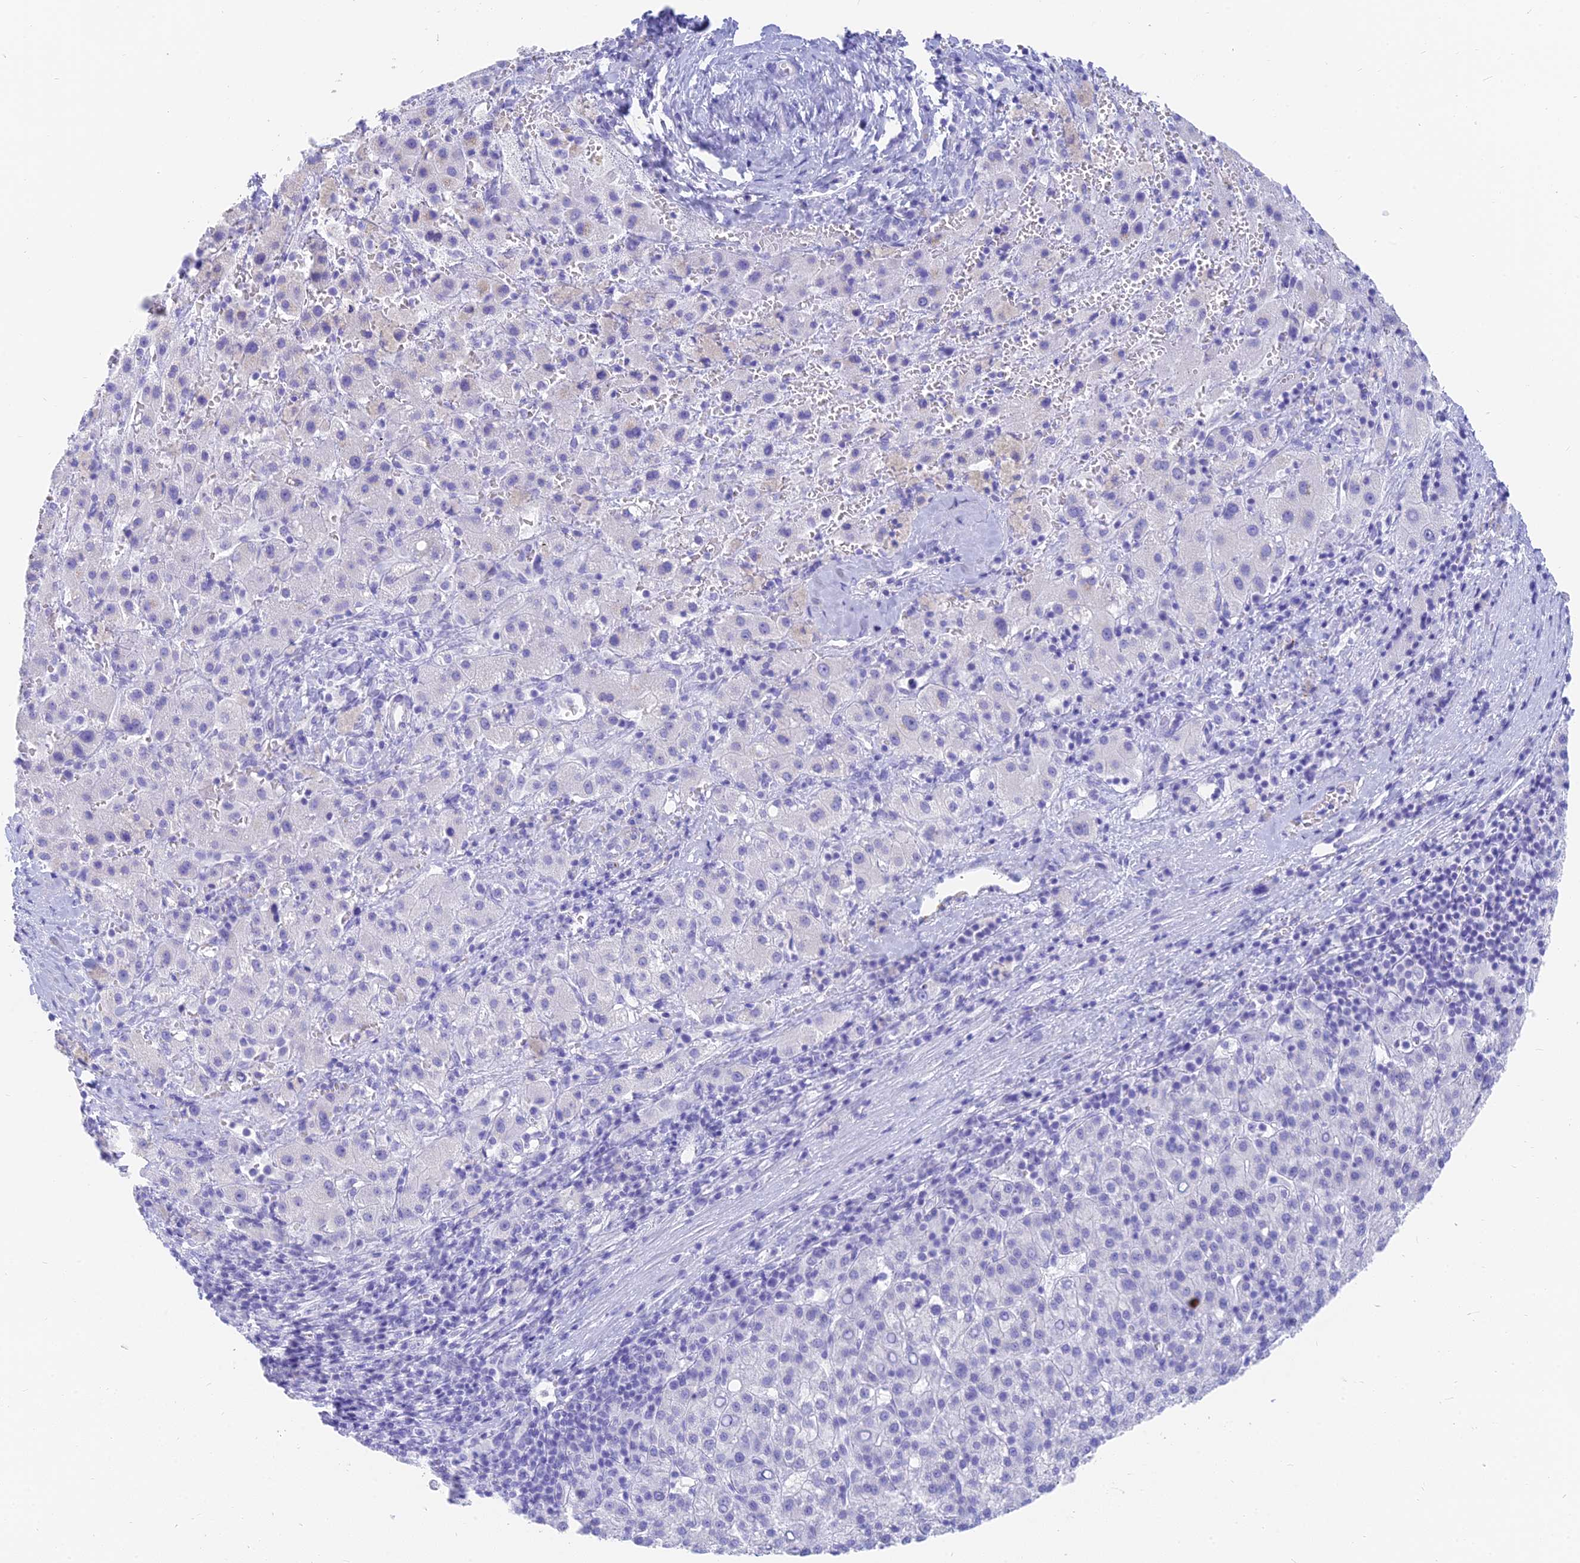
{"staining": {"intensity": "negative", "quantity": "none", "location": "none"}, "tissue": "liver cancer", "cell_type": "Tumor cells", "image_type": "cancer", "snomed": [{"axis": "morphology", "description": "Carcinoma, Hepatocellular, NOS"}, {"axis": "topography", "description": "Liver"}], "caption": "The image shows no significant positivity in tumor cells of liver cancer (hepatocellular carcinoma). Brightfield microscopy of IHC stained with DAB (3,3'-diaminobenzidine) (brown) and hematoxylin (blue), captured at high magnification.", "gene": "SLC36A2", "patient": {"sex": "female", "age": 58}}